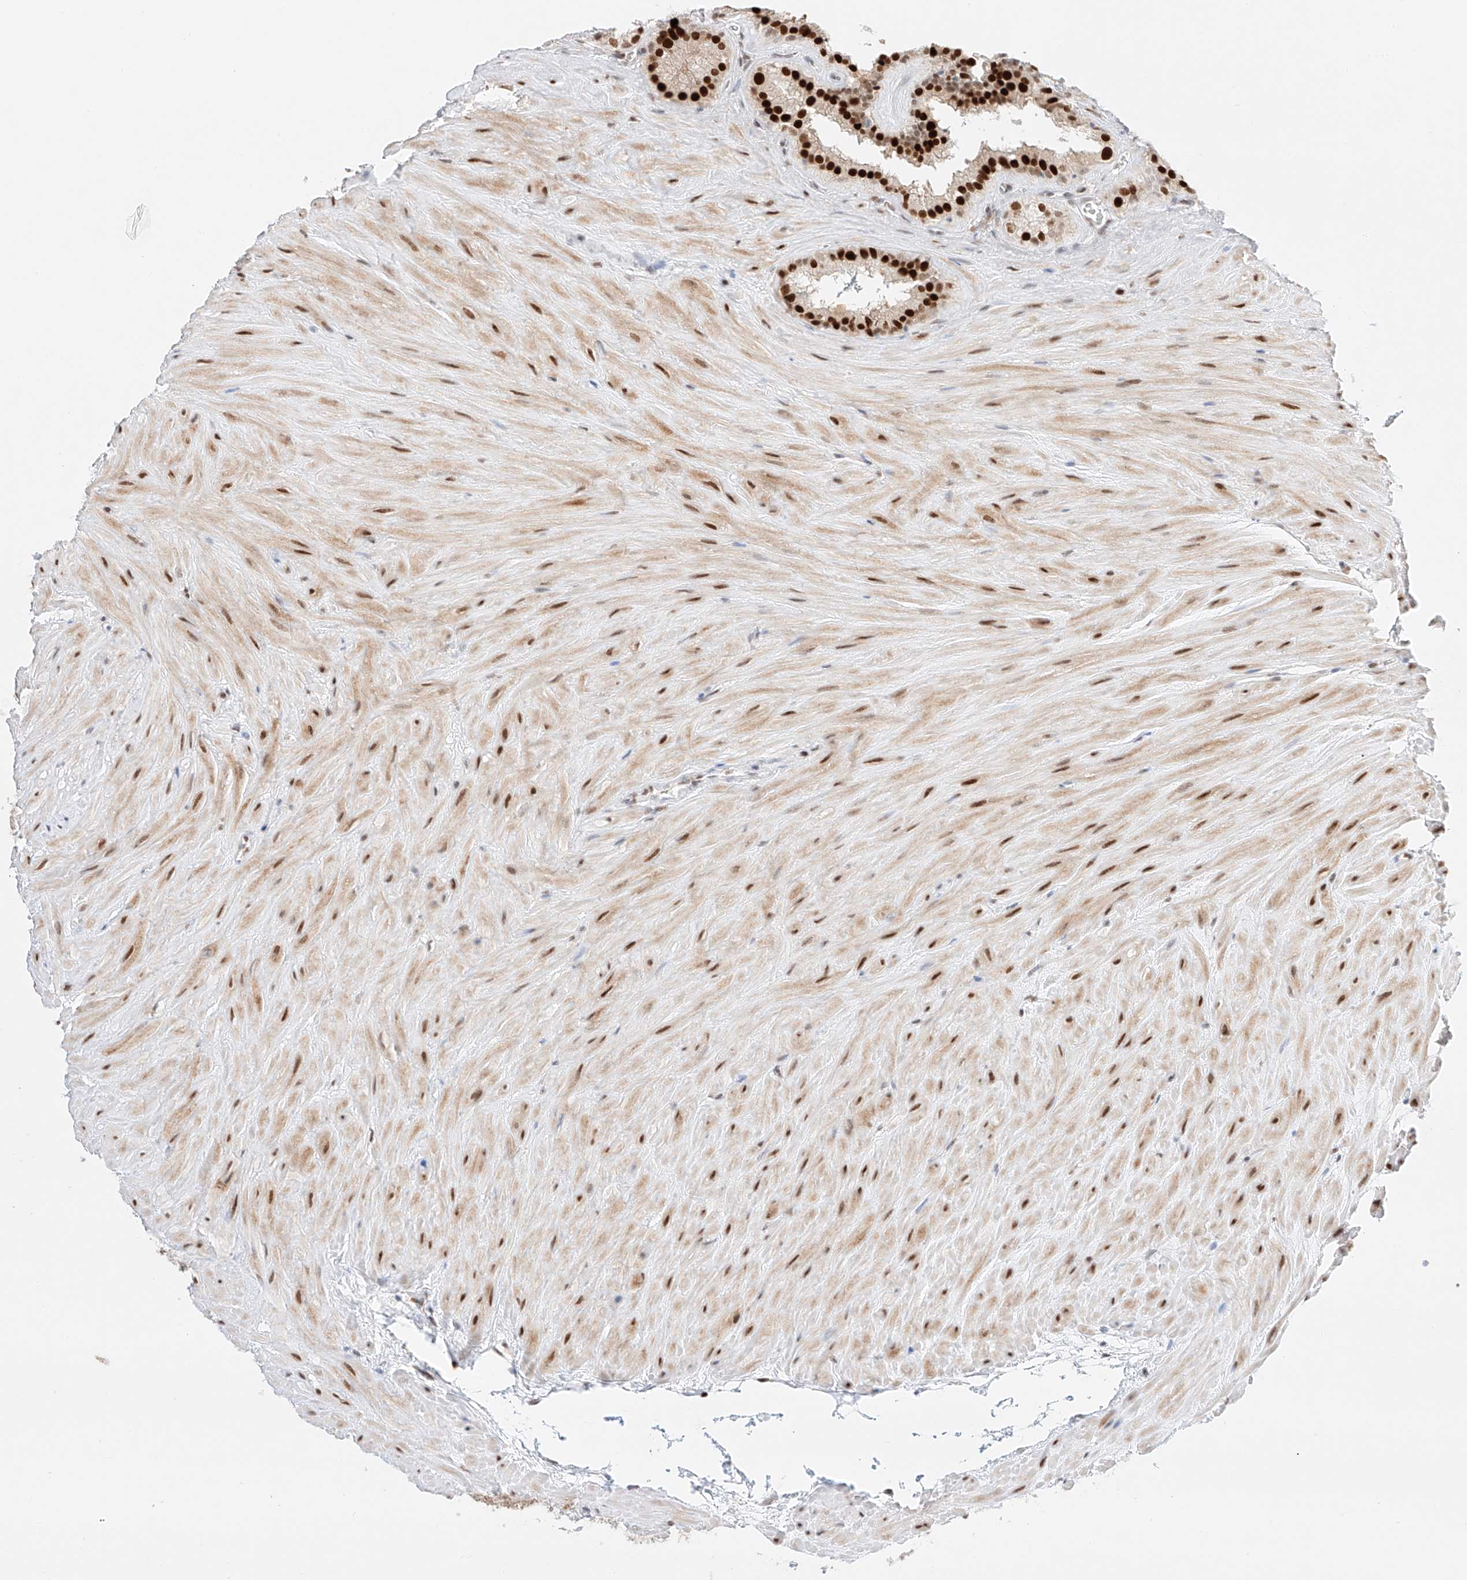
{"staining": {"intensity": "strong", "quantity": ">75%", "location": "nuclear"}, "tissue": "seminal vesicle", "cell_type": "Glandular cells", "image_type": "normal", "snomed": [{"axis": "morphology", "description": "Normal tissue, NOS"}, {"axis": "topography", "description": "Prostate"}, {"axis": "topography", "description": "Seminal veicle"}], "caption": "An image showing strong nuclear staining in approximately >75% of glandular cells in normal seminal vesicle, as visualized by brown immunohistochemical staining.", "gene": "APIP", "patient": {"sex": "male", "age": 59}}